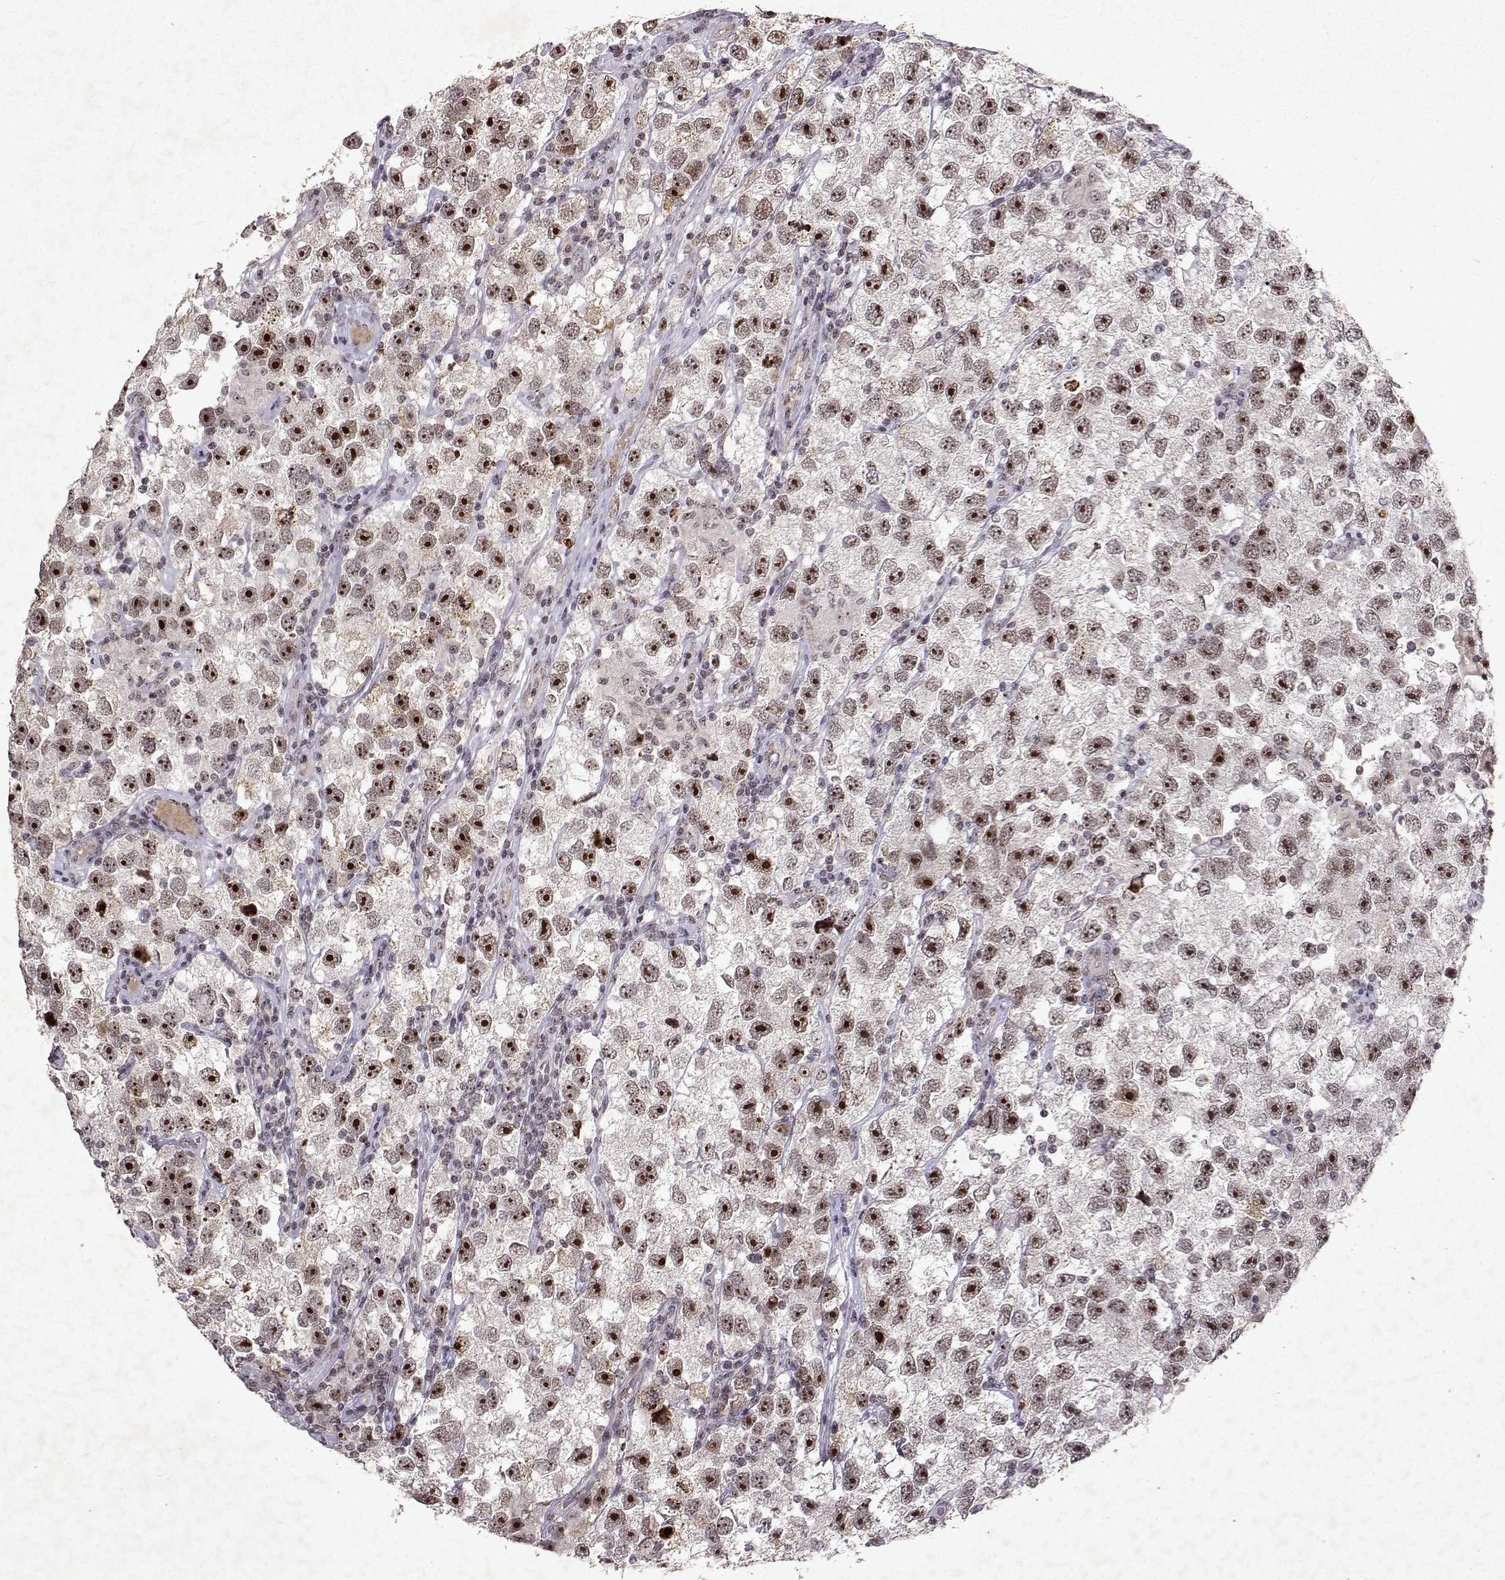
{"staining": {"intensity": "moderate", "quantity": ">75%", "location": "nuclear"}, "tissue": "testis cancer", "cell_type": "Tumor cells", "image_type": "cancer", "snomed": [{"axis": "morphology", "description": "Seminoma, NOS"}, {"axis": "topography", "description": "Testis"}], "caption": "Immunohistochemistry (DAB) staining of seminoma (testis) exhibits moderate nuclear protein expression in about >75% of tumor cells. Nuclei are stained in blue.", "gene": "DDX56", "patient": {"sex": "male", "age": 26}}